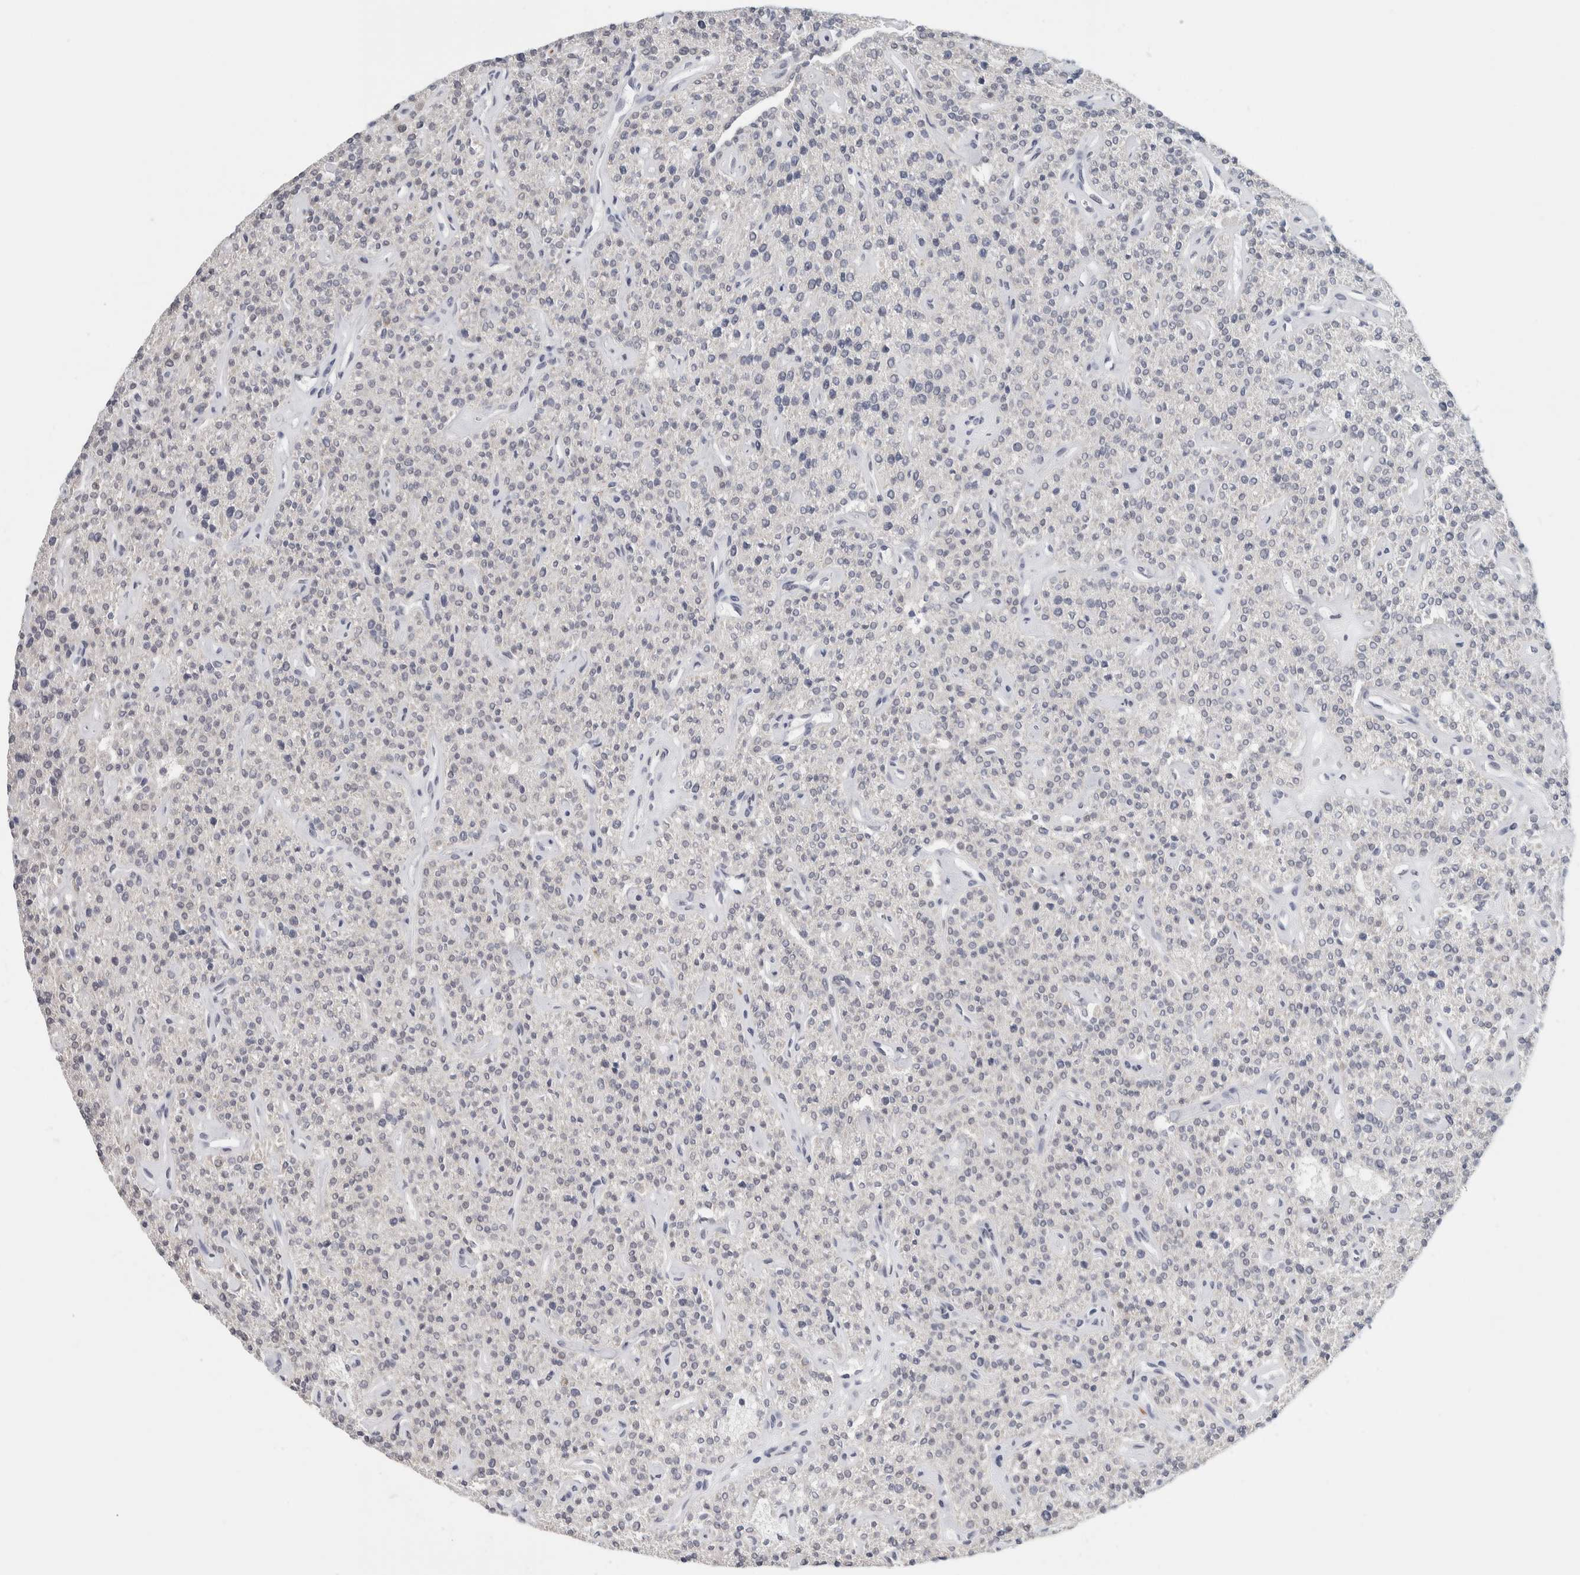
{"staining": {"intensity": "negative", "quantity": "none", "location": "none"}, "tissue": "parathyroid gland", "cell_type": "Glandular cells", "image_type": "normal", "snomed": [{"axis": "morphology", "description": "Normal tissue, NOS"}, {"axis": "topography", "description": "Parathyroid gland"}], "caption": "Protein analysis of unremarkable parathyroid gland exhibits no significant expression in glandular cells.", "gene": "SCN2A", "patient": {"sex": "male", "age": 46}}